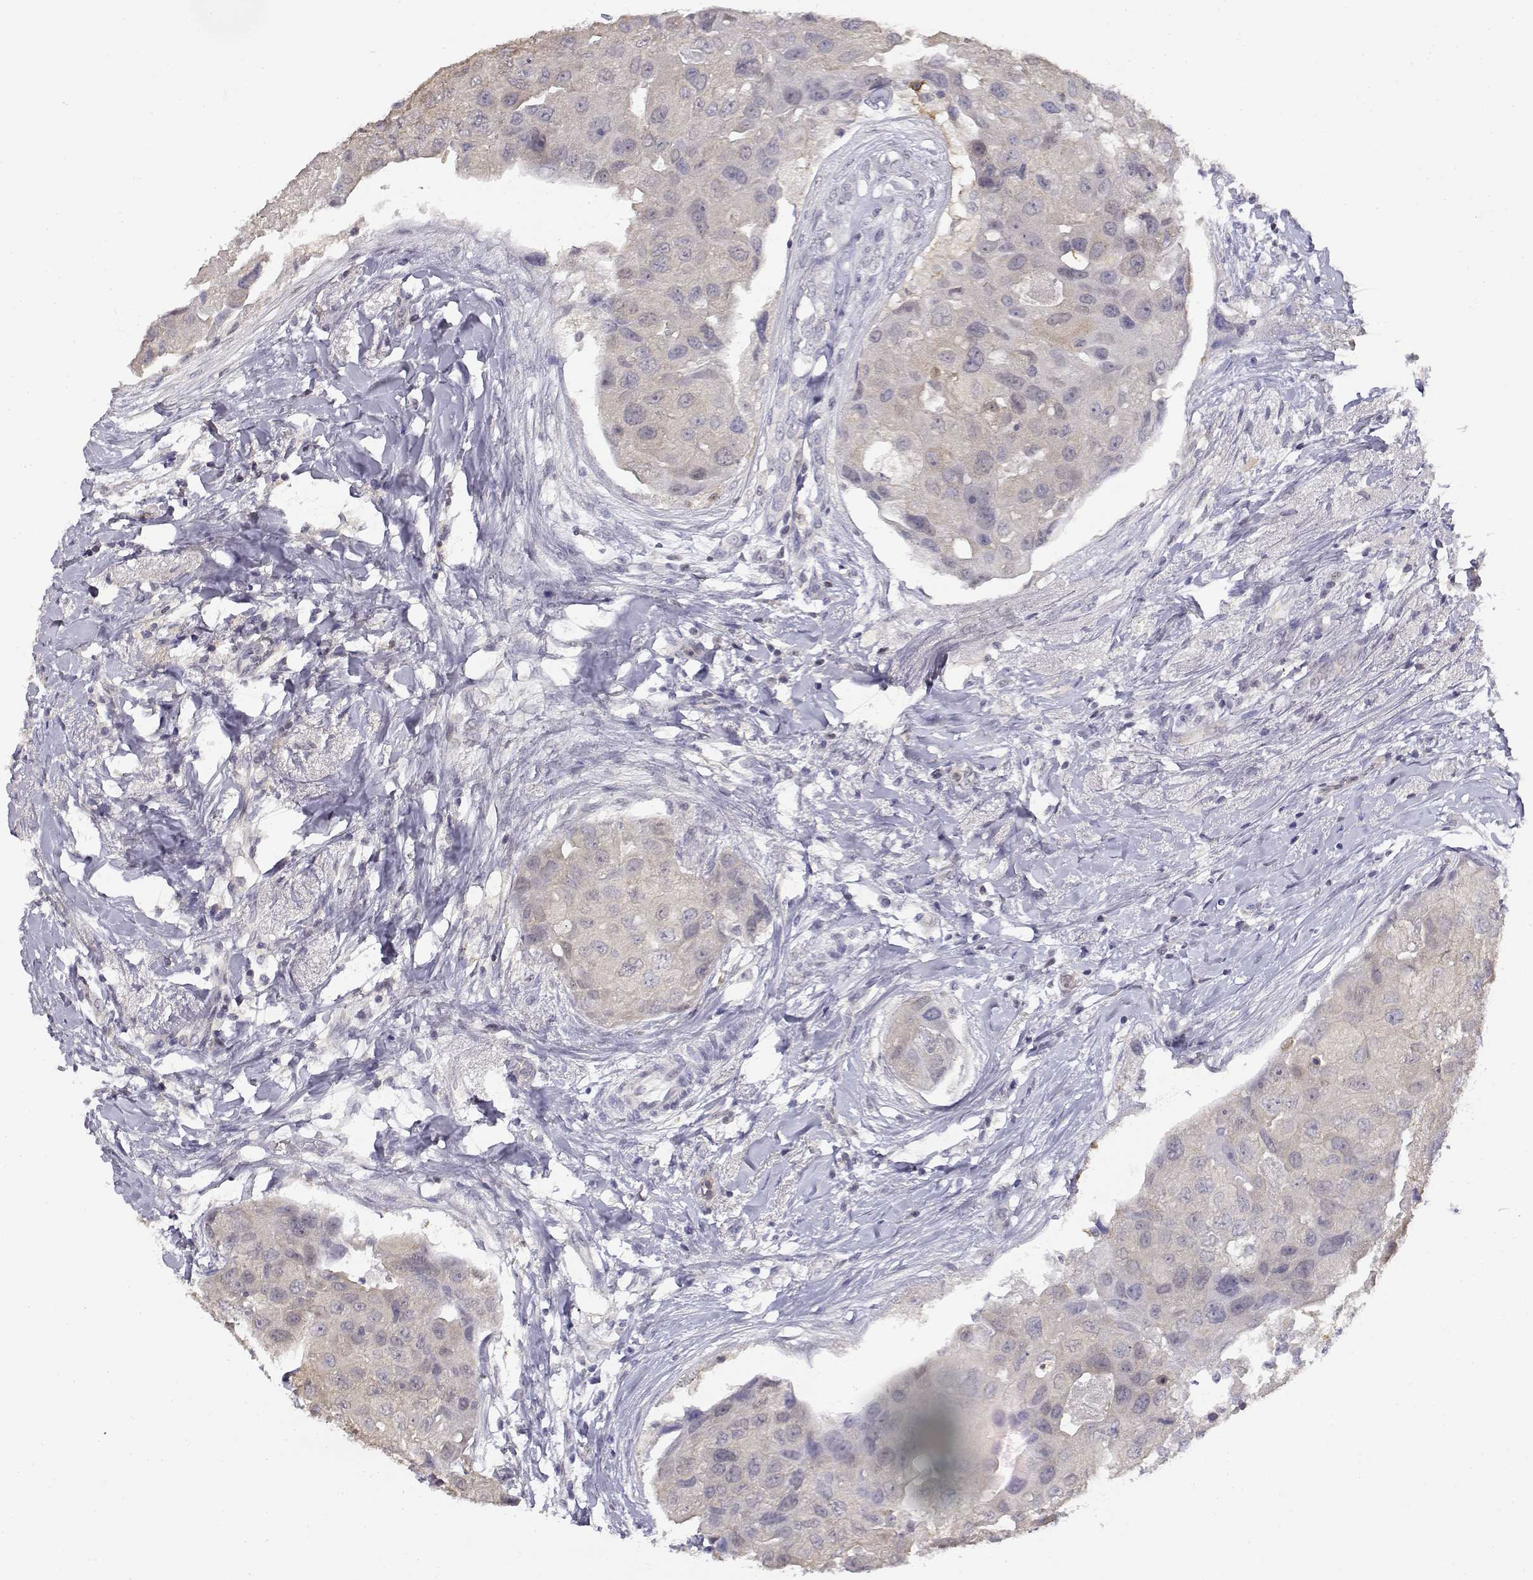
{"staining": {"intensity": "weak", "quantity": ">75%", "location": "cytoplasmic/membranous"}, "tissue": "breast cancer", "cell_type": "Tumor cells", "image_type": "cancer", "snomed": [{"axis": "morphology", "description": "Duct carcinoma"}, {"axis": "topography", "description": "Breast"}], "caption": "This image displays immunohistochemistry staining of human infiltrating ductal carcinoma (breast), with low weak cytoplasmic/membranous staining in approximately >75% of tumor cells.", "gene": "ADA", "patient": {"sex": "female", "age": 43}}